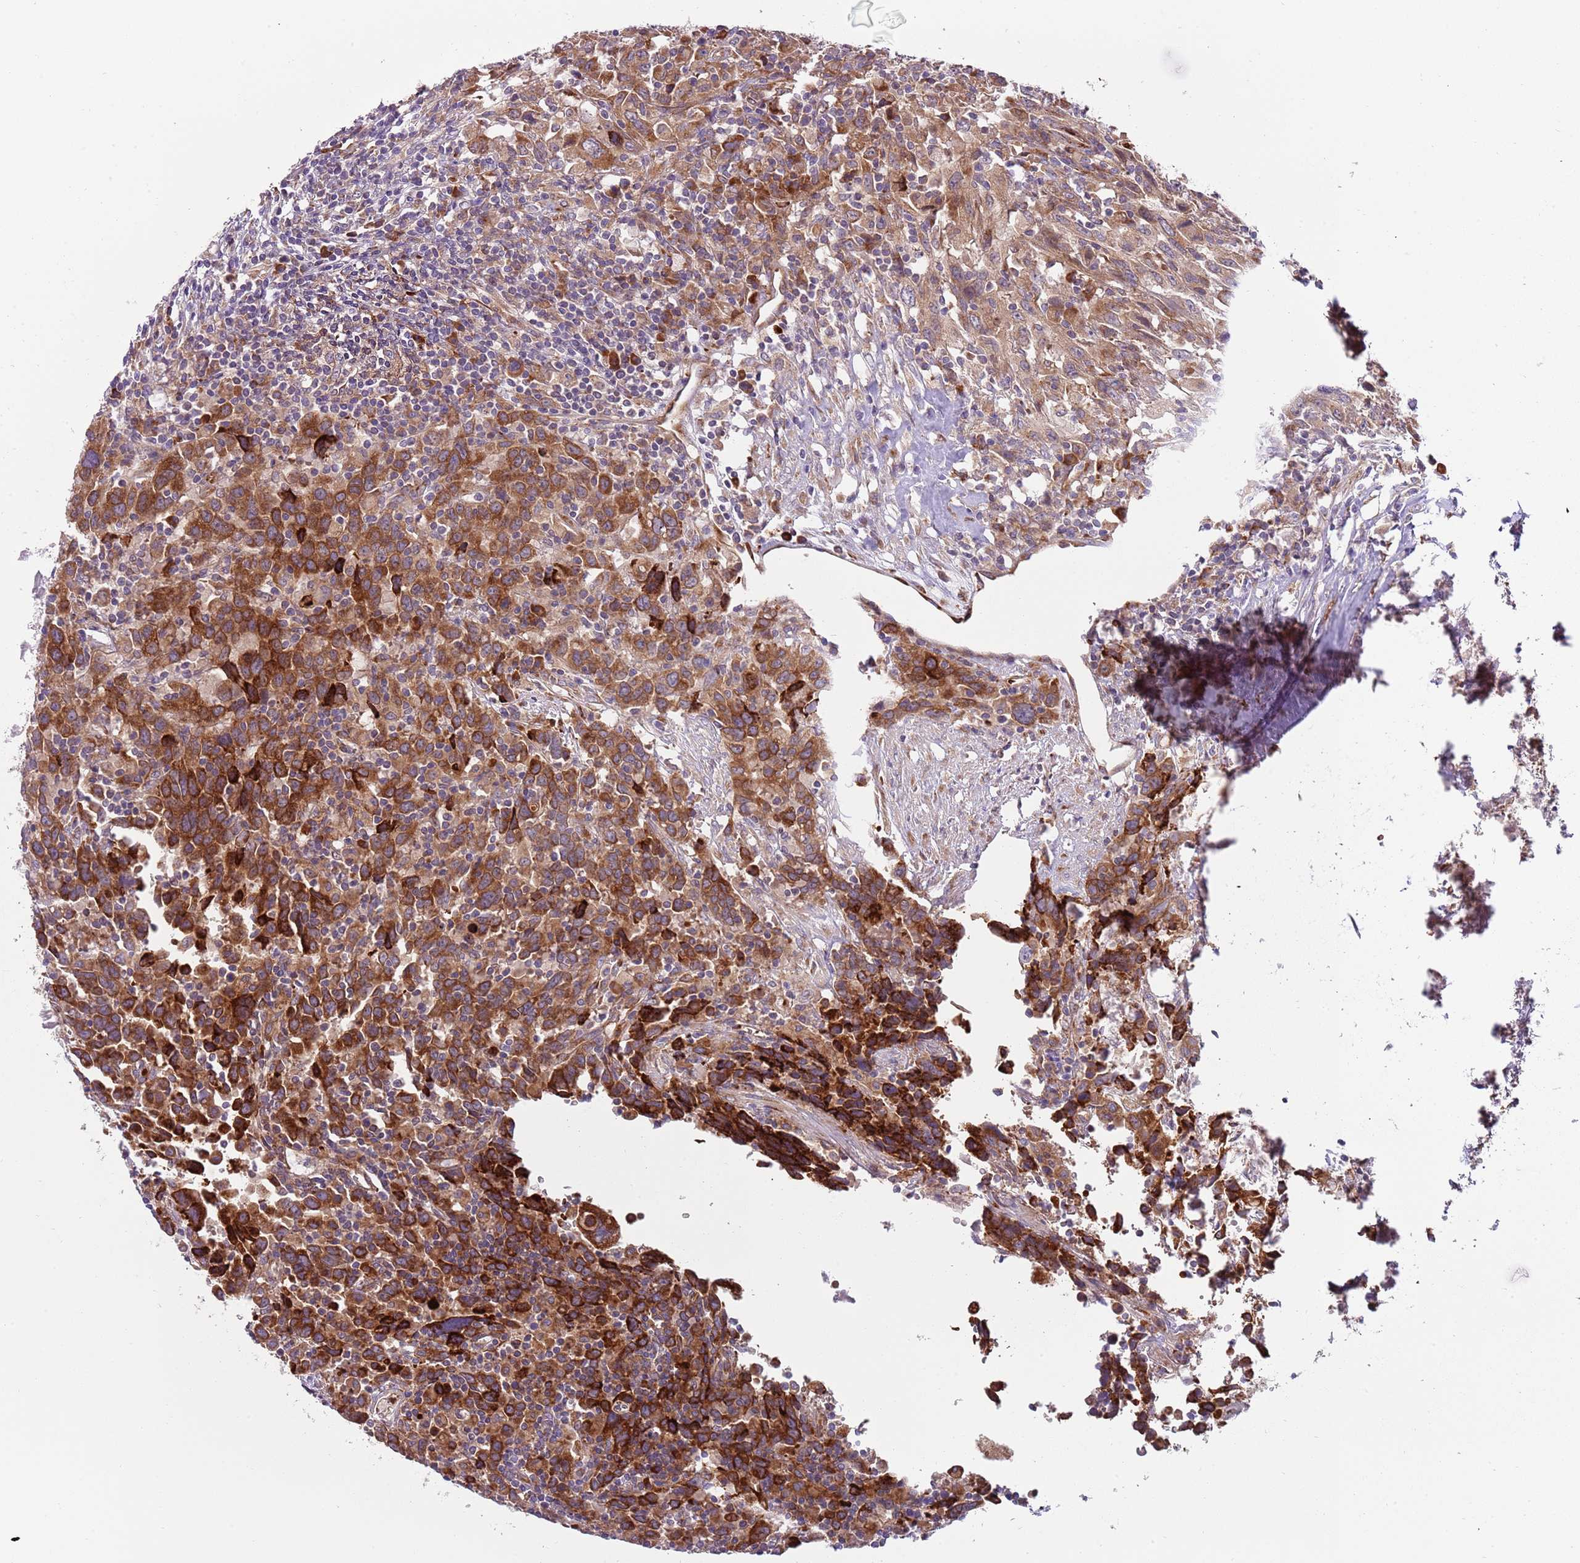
{"staining": {"intensity": "strong", "quantity": ">75%", "location": "cytoplasmic/membranous"}, "tissue": "urothelial cancer", "cell_type": "Tumor cells", "image_type": "cancer", "snomed": [{"axis": "morphology", "description": "Urothelial carcinoma, High grade"}, {"axis": "topography", "description": "Urinary bladder"}], "caption": "Tumor cells reveal high levels of strong cytoplasmic/membranous staining in about >75% of cells in high-grade urothelial carcinoma. Nuclei are stained in blue.", "gene": "VWCE", "patient": {"sex": "male", "age": 61}}